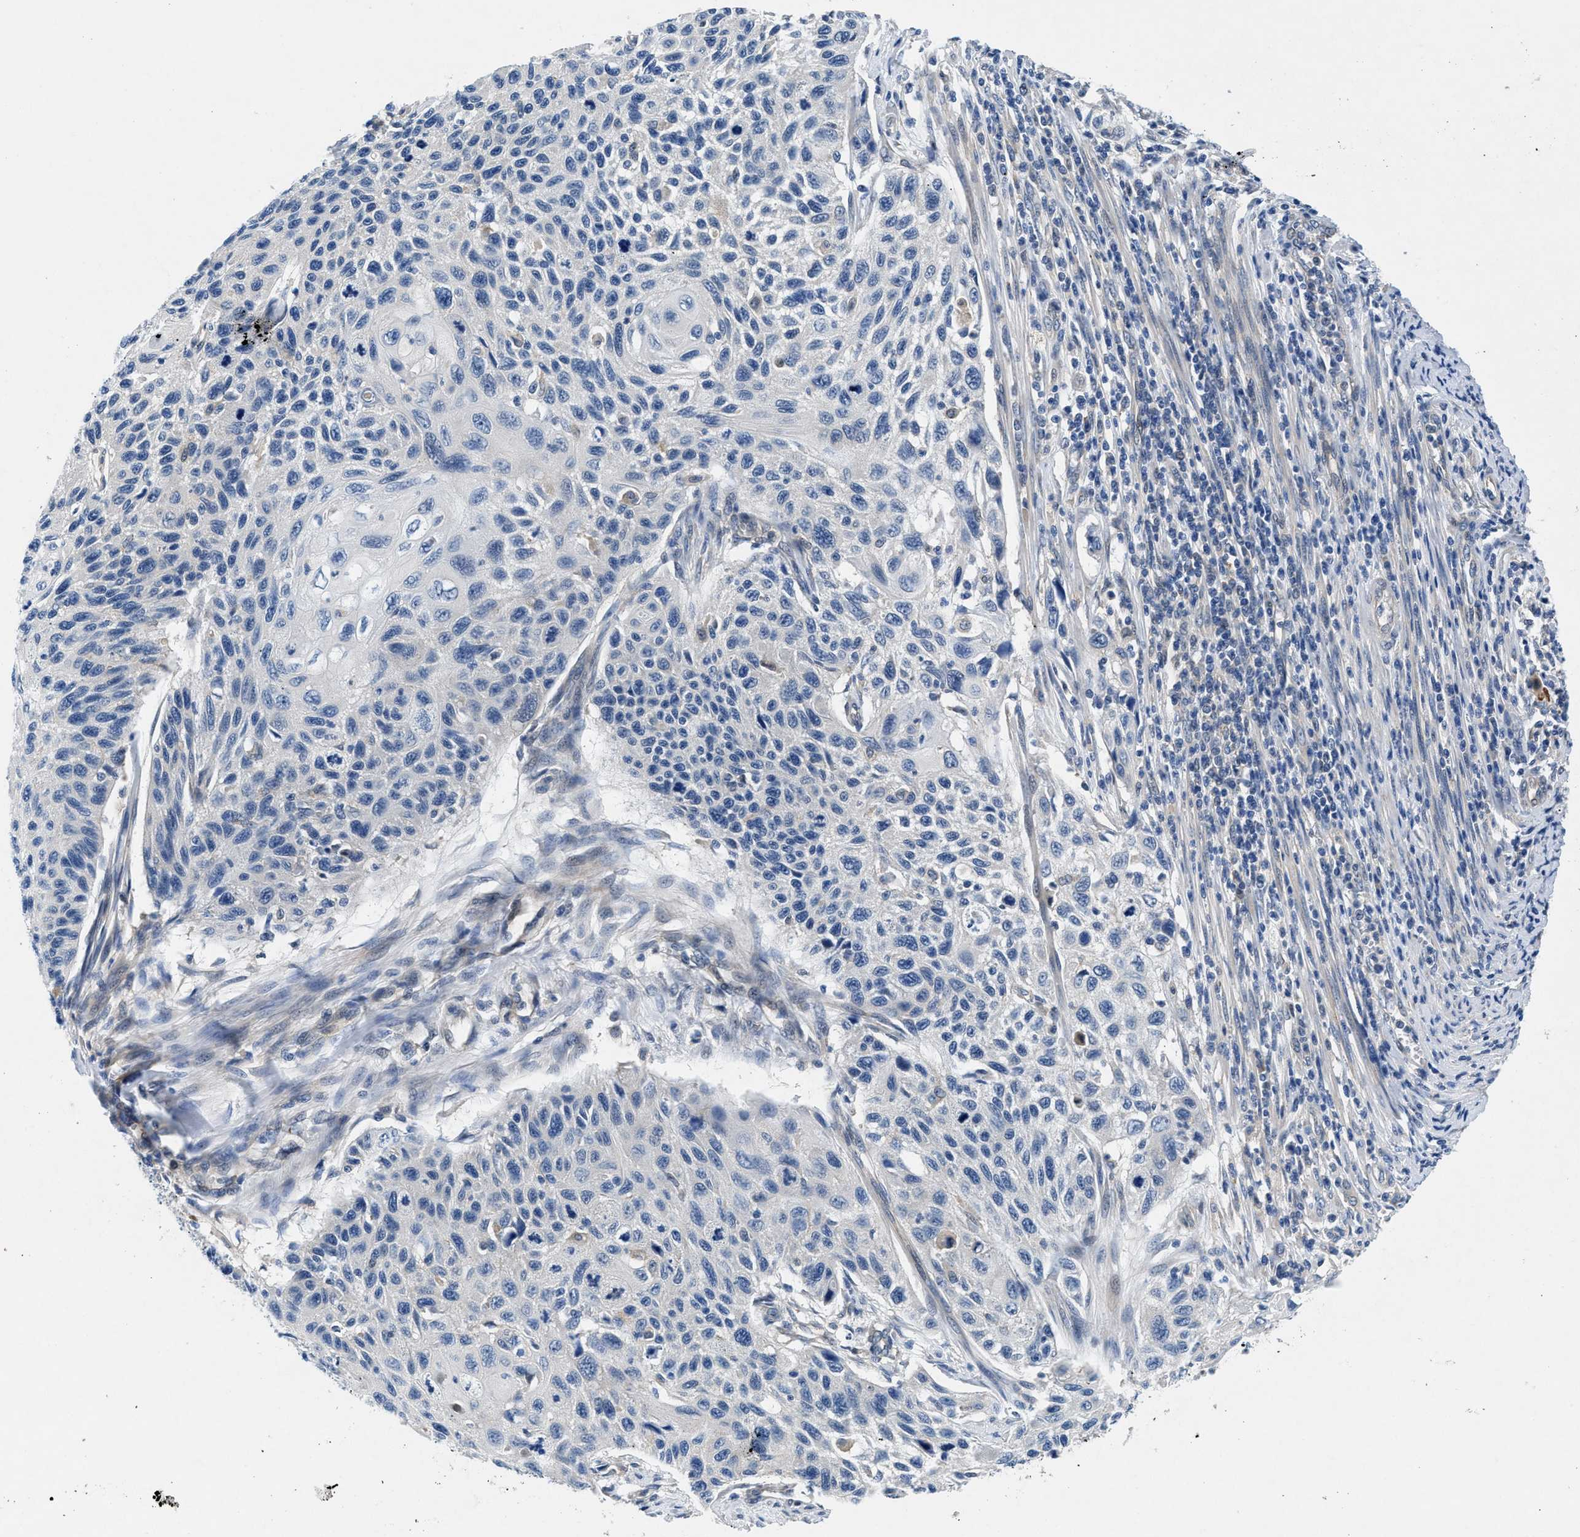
{"staining": {"intensity": "negative", "quantity": "none", "location": "none"}, "tissue": "cervical cancer", "cell_type": "Tumor cells", "image_type": "cancer", "snomed": [{"axis": "morphology", "description": "Squamous cell carcinoma, NOS"}, {"axis": "topography", "description": "Cervix"}], "caption": "Micrograph shows no significant protein staining in tumor cells of cervical cancer (squamous cell carcinoma).", "gene": "COPS2", "patient": {"sex": "female", "age": 70}}